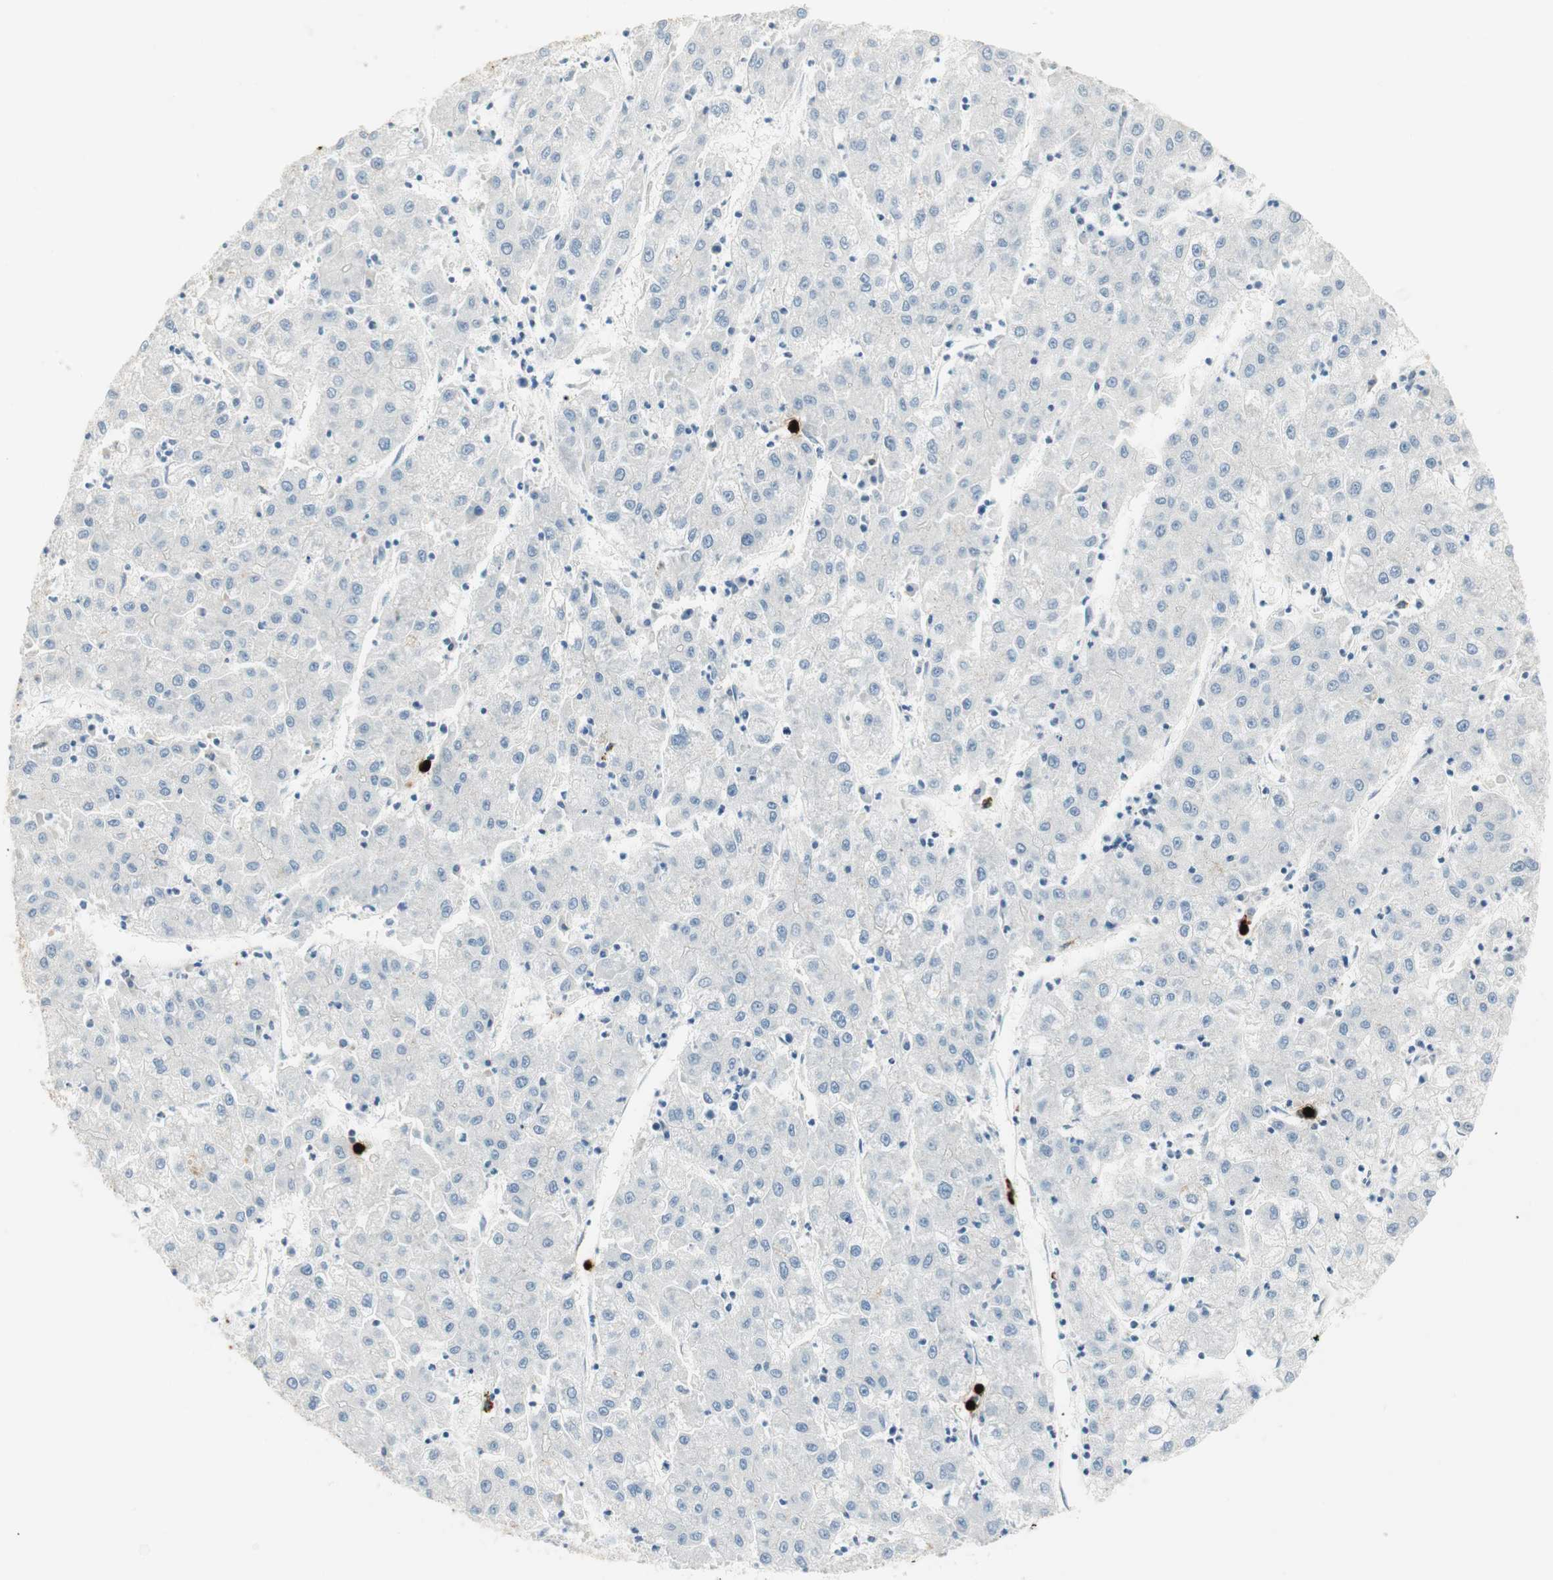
{"staining": {"intensity": "negative", "quantity": "none", "location": "none"}, "tissue": "liver cancer", "cell_type": "Tumor cells", "image_type": "cancer", "snomed": [{"axis": "morphology", "description": "Carcinoma, Hepatocellular, NOS"}, {"axis": "topography", "description": "Liver"}], "caption": "Human hepatocellular carcinoma (liver) stained for a protein using immunohistochemistry displays no staining in tumor cells.", "gene": "PRTN3", "patient": {"sex": "male", "age": 72}}